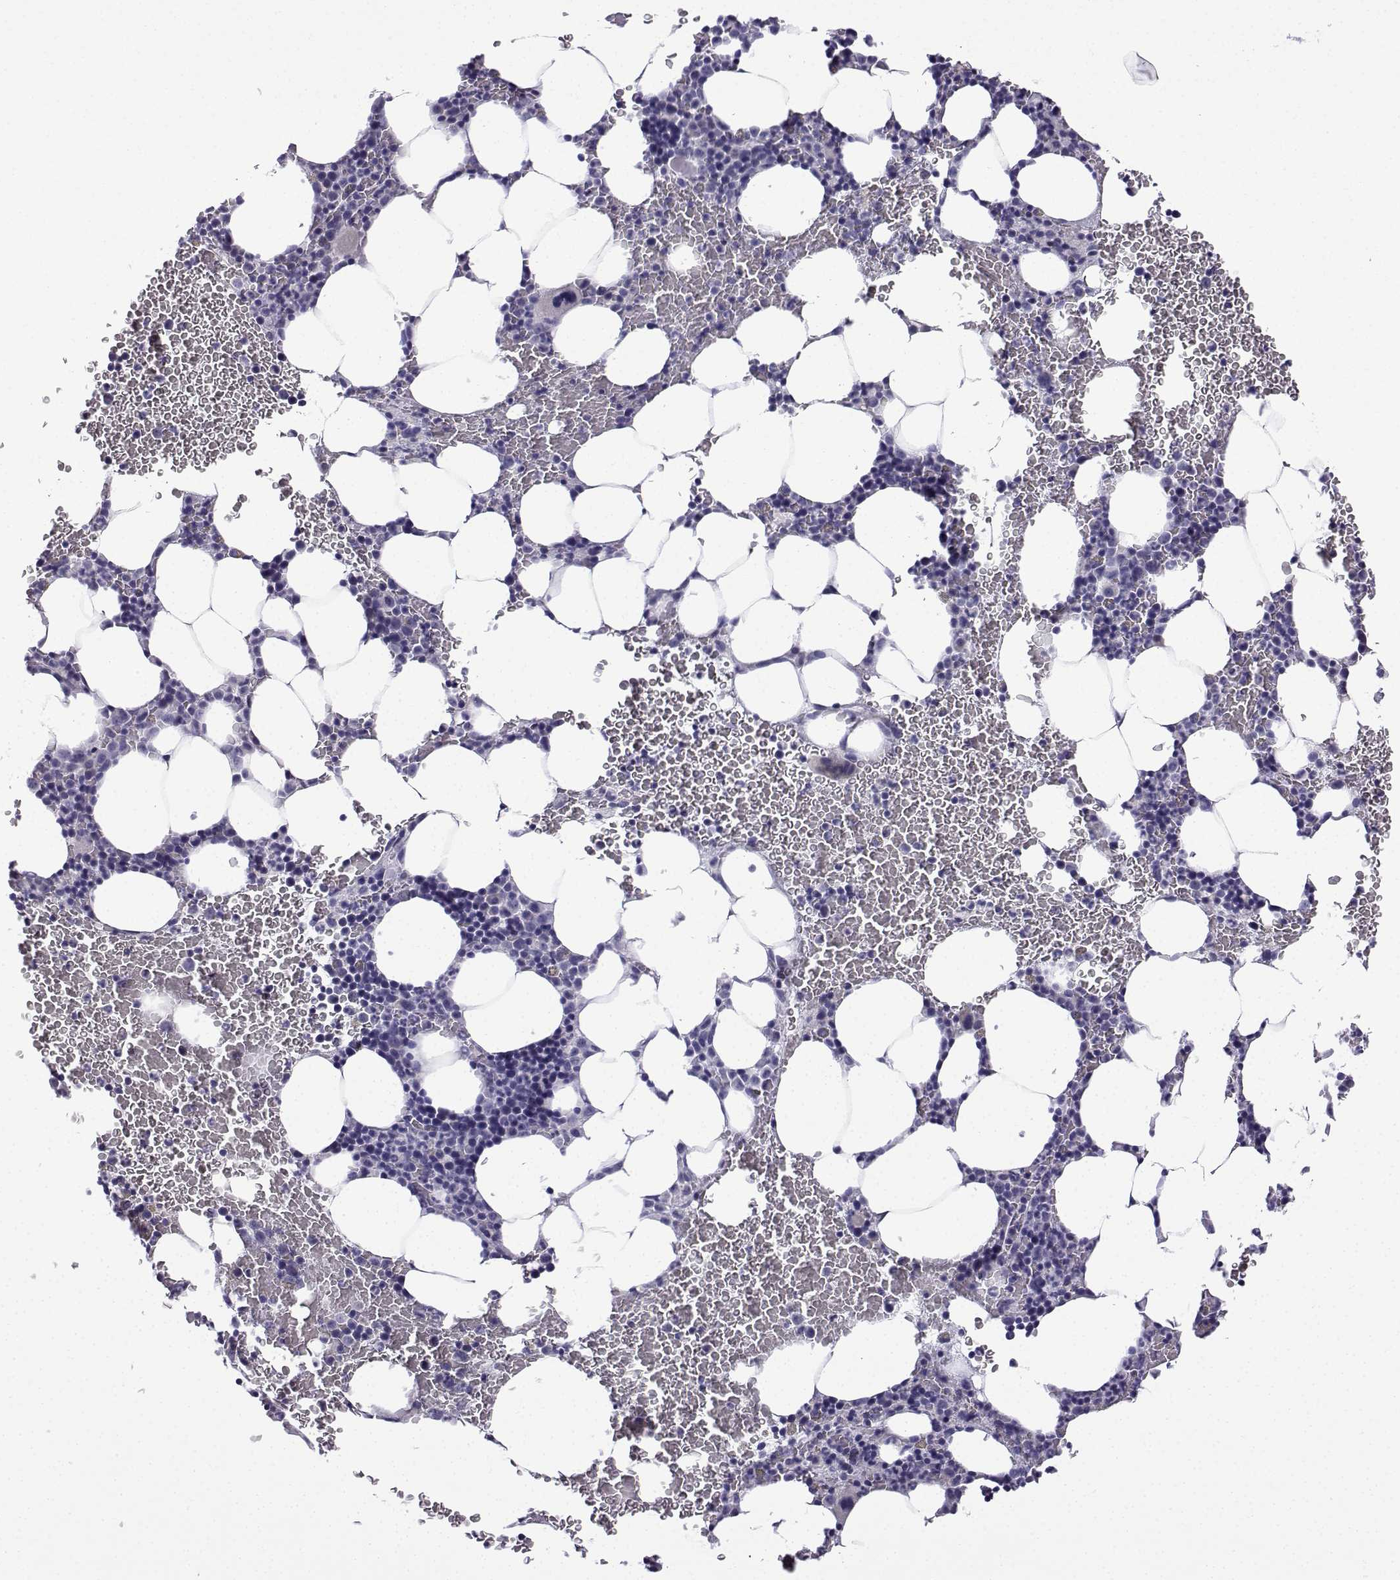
{"staining": {"intensity": "negative", "quantity": "none", "location": "none"}, "tissue": "bone marrow", "cell_type": "Hematopoietic cells", "image_type": "normal", "snomed": [{"axis": "morphology", "description": "Normal tissue, NOS"}, {"axis": "topography", "description": "Bone marrow"}], "caption": "High magnification brightfield microscopy of unremarkable bone marrow stained with DAB (brown) and counterstained with hematoxylin (blue): hematopoietic cells show no significant expression.", "gene": "SPACA7", "patient": {"sex": "male", "age": 64}}